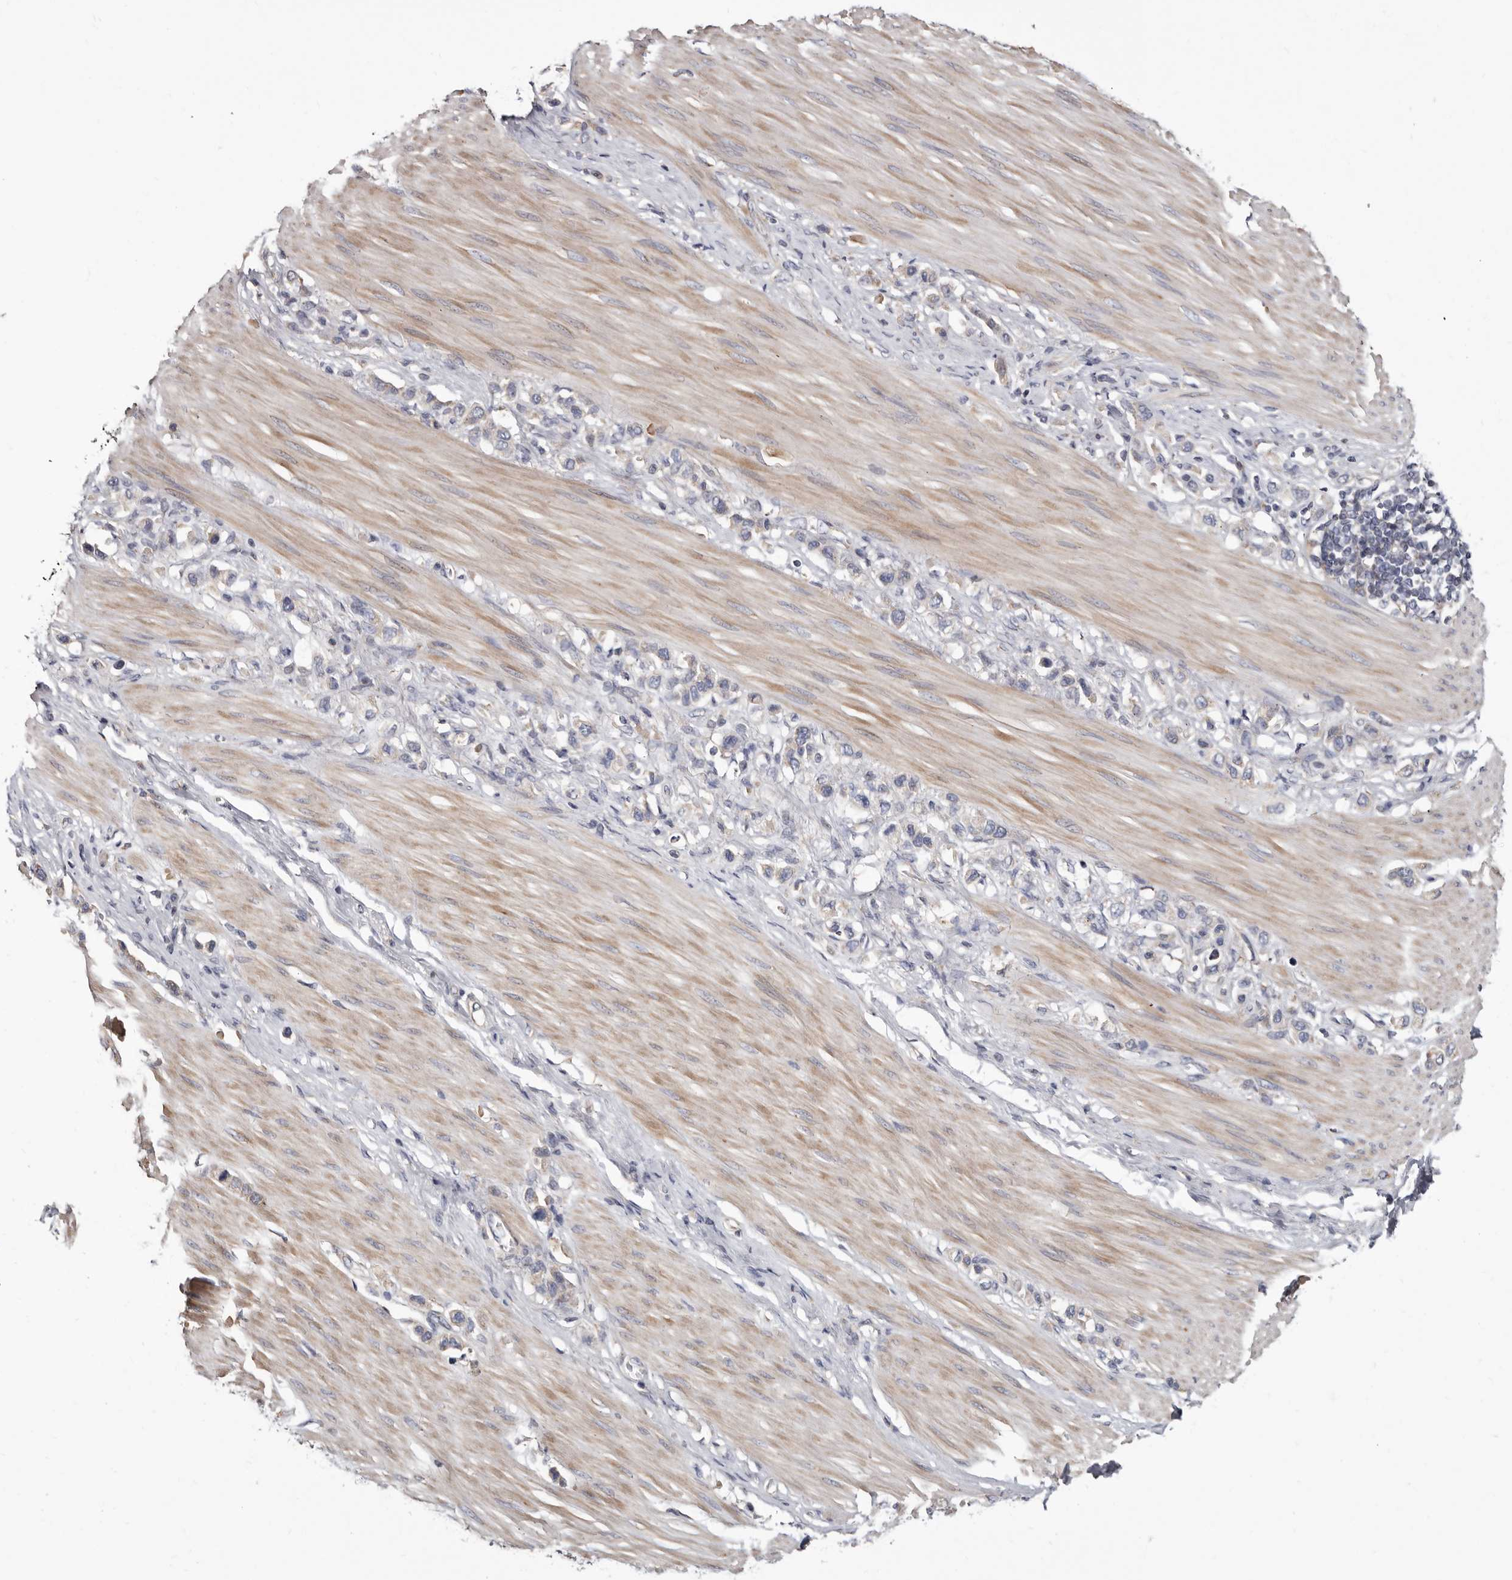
{"staining": {"intensity": "weak", "quantity": "<25%", "location": "cytoplasmic/membranous"}, "tissue": "stomach cancer", "cell_type": "Tumor cells", "image_type": "cancer", "snomed": [{"axis": "morphology", "description": "Adenocarcinoma, NOS"}, {"axis": "topography", "description": "Stomach"}], "caption": "DAB immunohistochemical staining of human stomach adenocarcinoma demonstrates no significant positivity in tumor cells.", "gene": "ASIC5", "patient": {"sex": "female", "age": 65}}